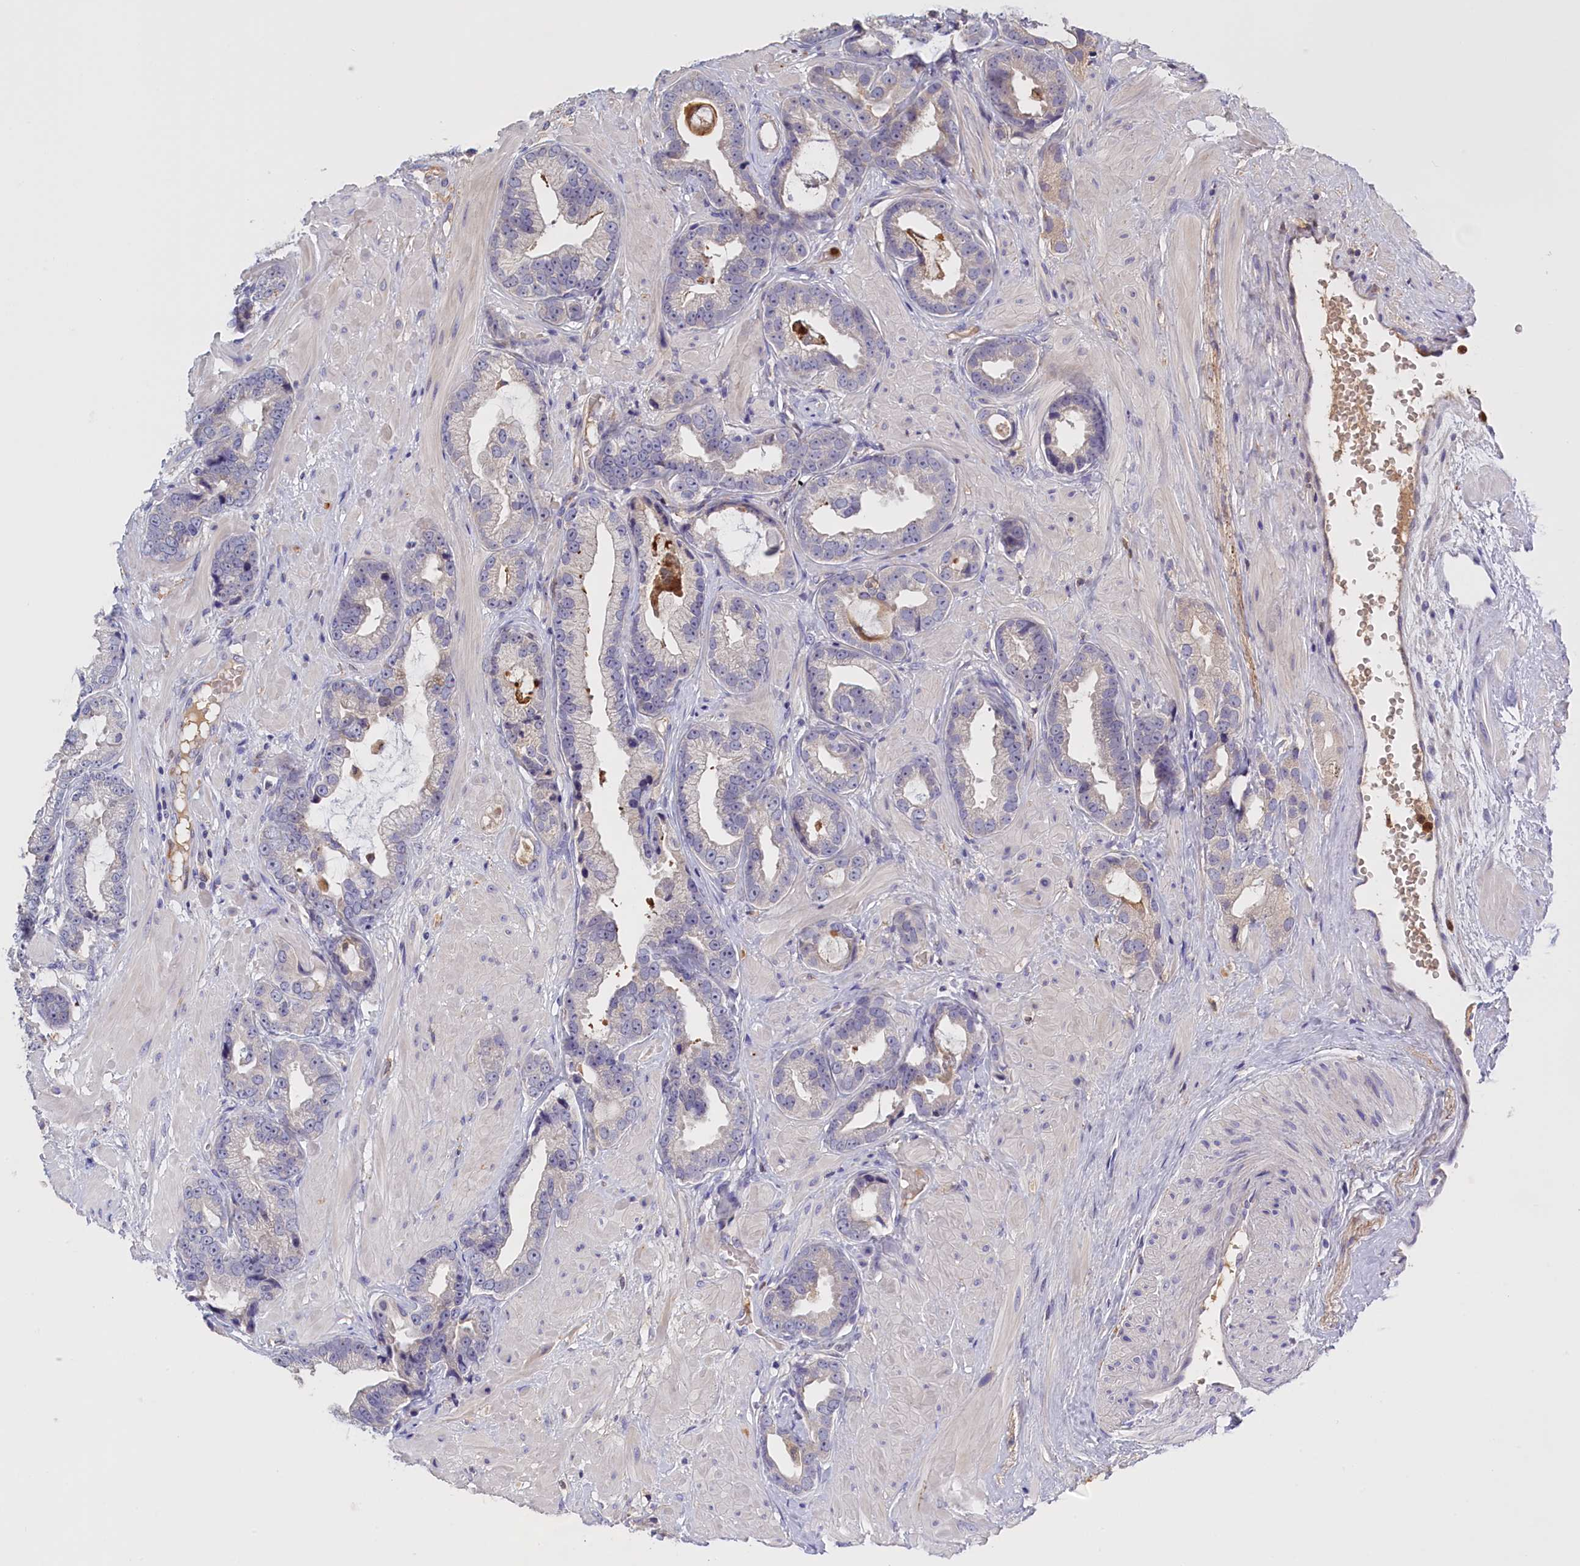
{"staining": {"intensity": "negative", "quantity": "none", "location": "none"}, "tissue": "prostate cancer", "cell_type": "Tumor cells", "image_type": "cancer", "snomed": [{"axis": "morphology", "description": "Adenocarcinoma, Low grade"}, {"axis": "topography", "description": "Prostate"}], "caption": "This is an immunohistochemistry micrograph of prostate low-grade adenocarcinoma. There is no positivity in tumor cells.", "gene": "FAM149B1", "patient": {"sex": "male", "age": 64}}